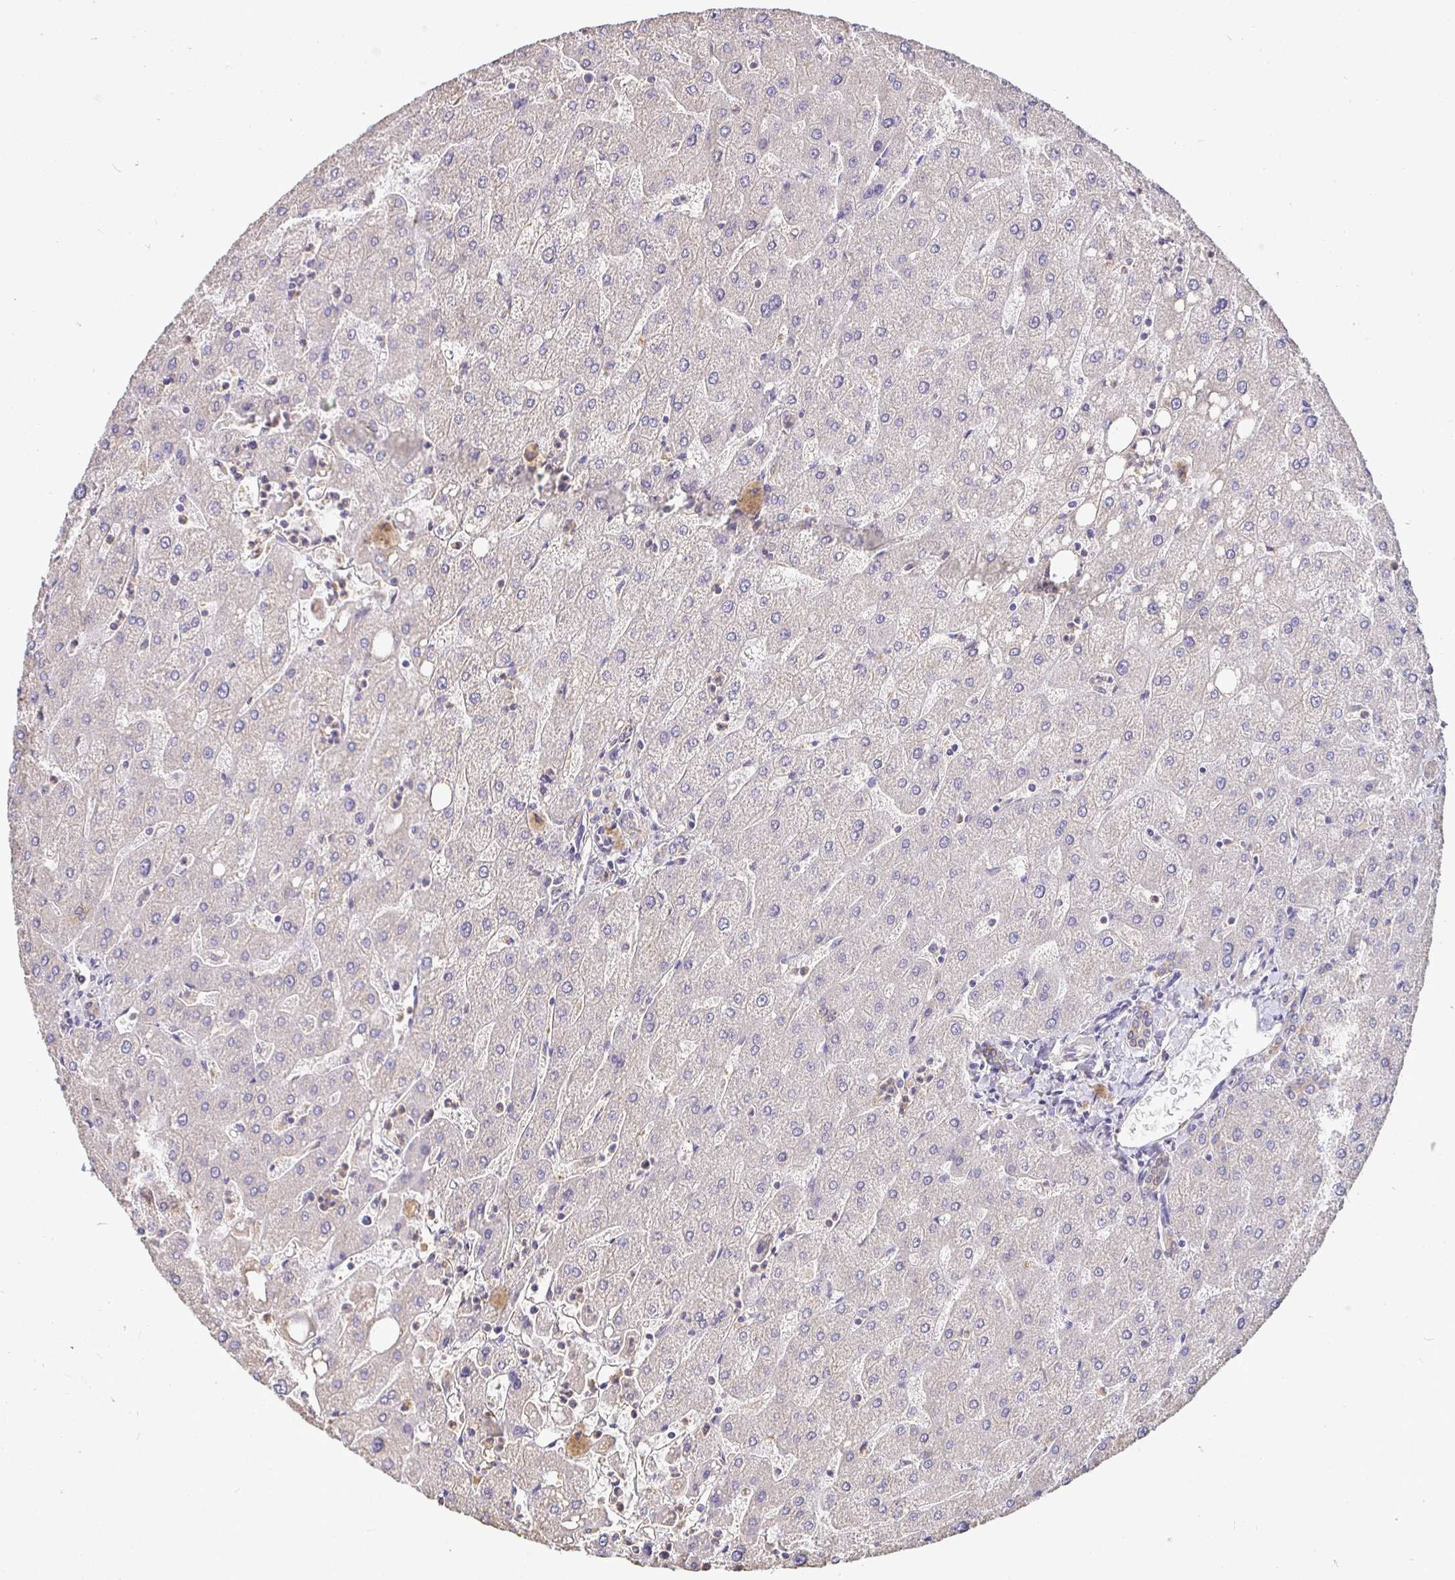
{"staining": {"intensity": "negative", "quantity": "none", "location": "none"}, "tissue": "liver", "cell_type": "Cholangiocytes", "image_type": "normal", "snomed": [{"axis": "morphology", "description": "Normal tissue, NOS"}, {"axis": "topography", "description": "Liver"}], "caption": "IHC photomicrograph of benign liver stained for a protein (brown), which displays no positivity in cholangiocytes.", "gene": "MAPK8IP3", "patient": {"sex": "male", "age": 67}}